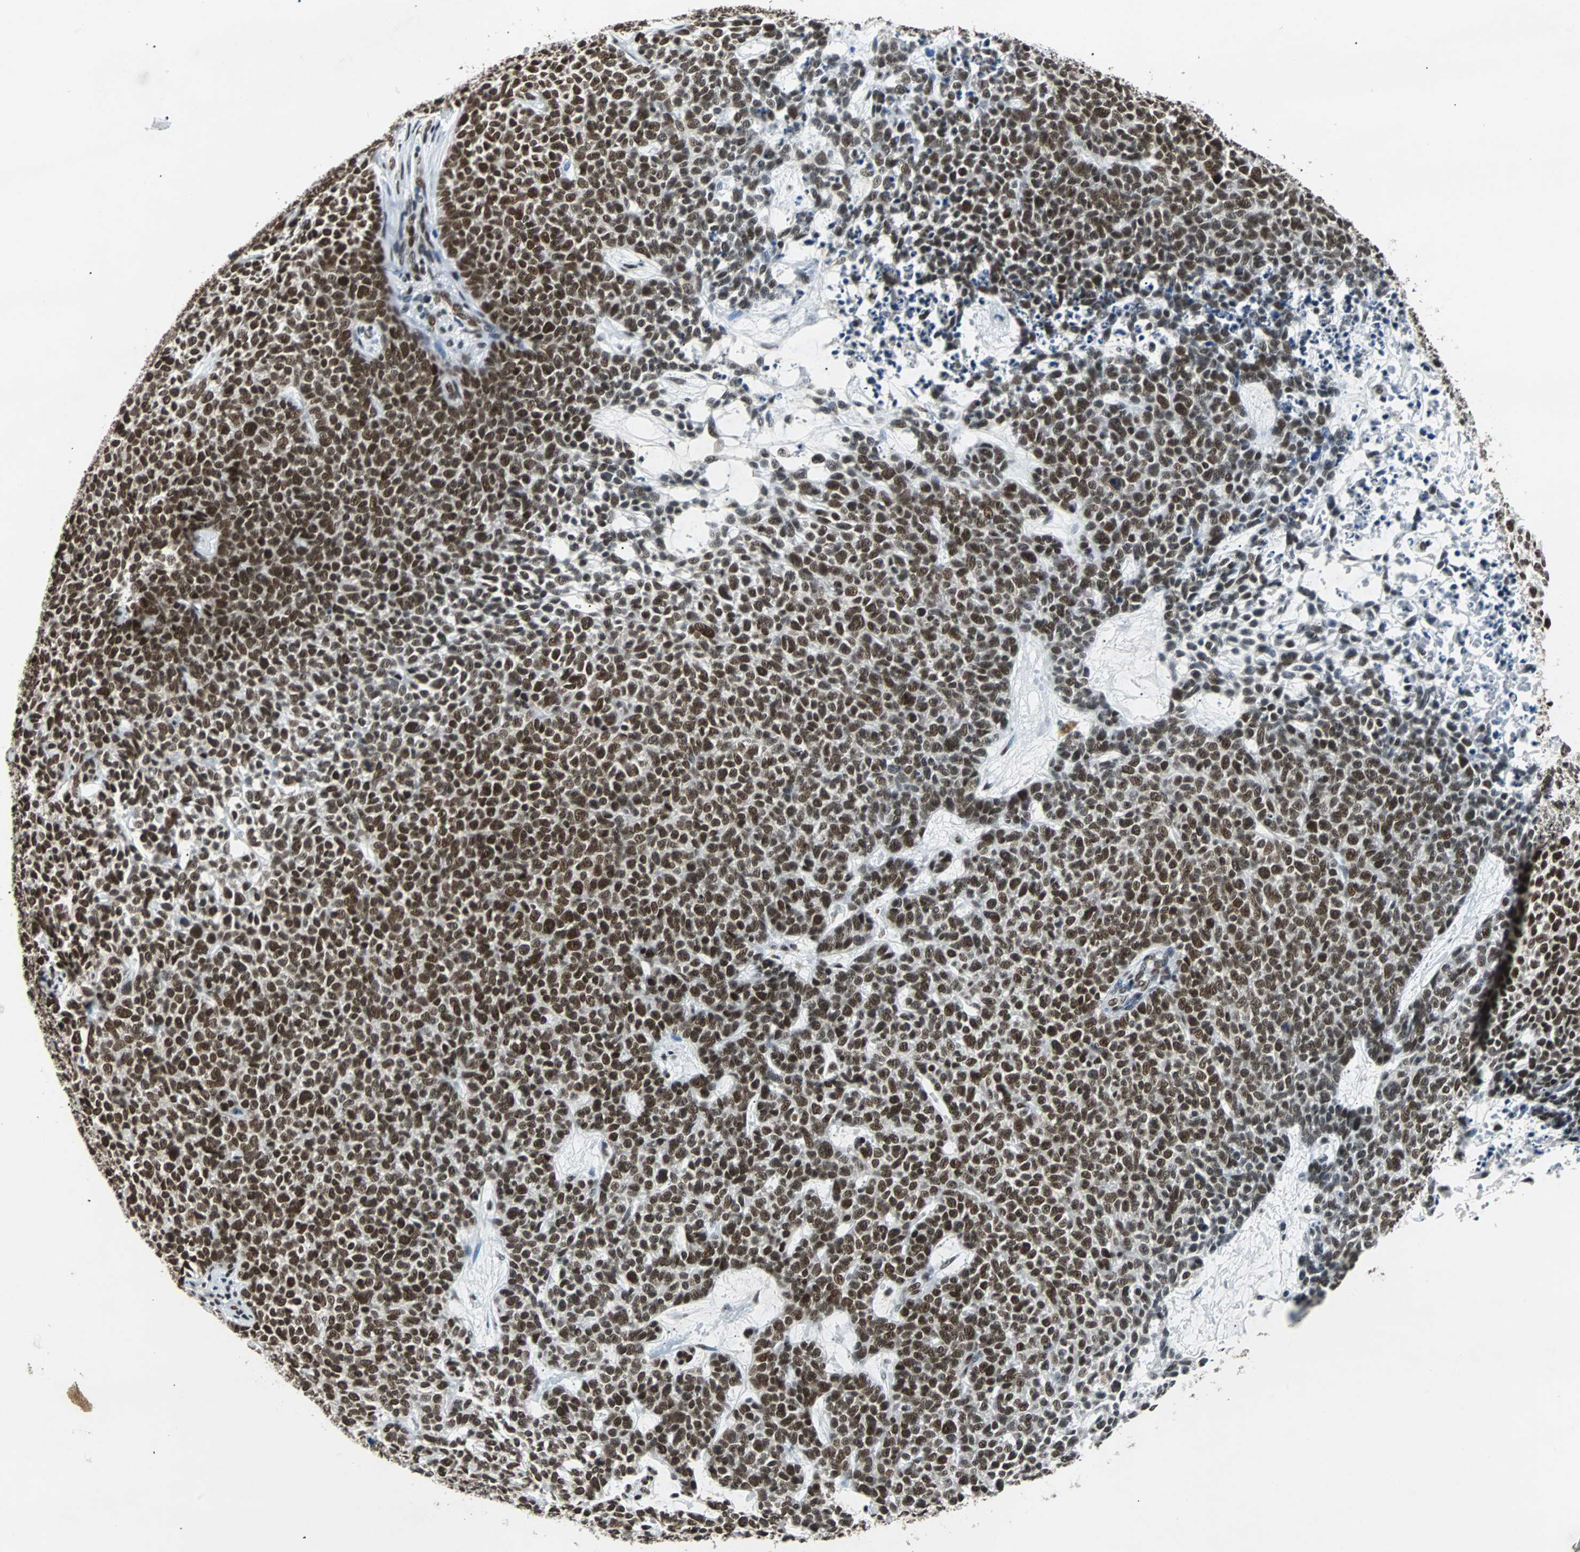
{"staining": {"intensity": "strong", "quantity": ">75%", "location": "nuclear"}, "tissue": "skin cancer", "cell_type": "Tumor cells", "image_type": "cancer", "snomed": [{"axis": "morphology", "description": "Basal cell carcinoma"}, {"axis": "topography", "description": "Skin"}], "caption": "A brown stain highlights strong nuclear expression of a protein in human skin basal cell carcinoma tumor cells. The staining was performed using DAB to visualize the protein expression in brown, while the nuclei were stained in blue with hematoxylin (Magnification: 20x).", "gene": "GATAD2A", "patient": {"sex": "female", "age": 84}}